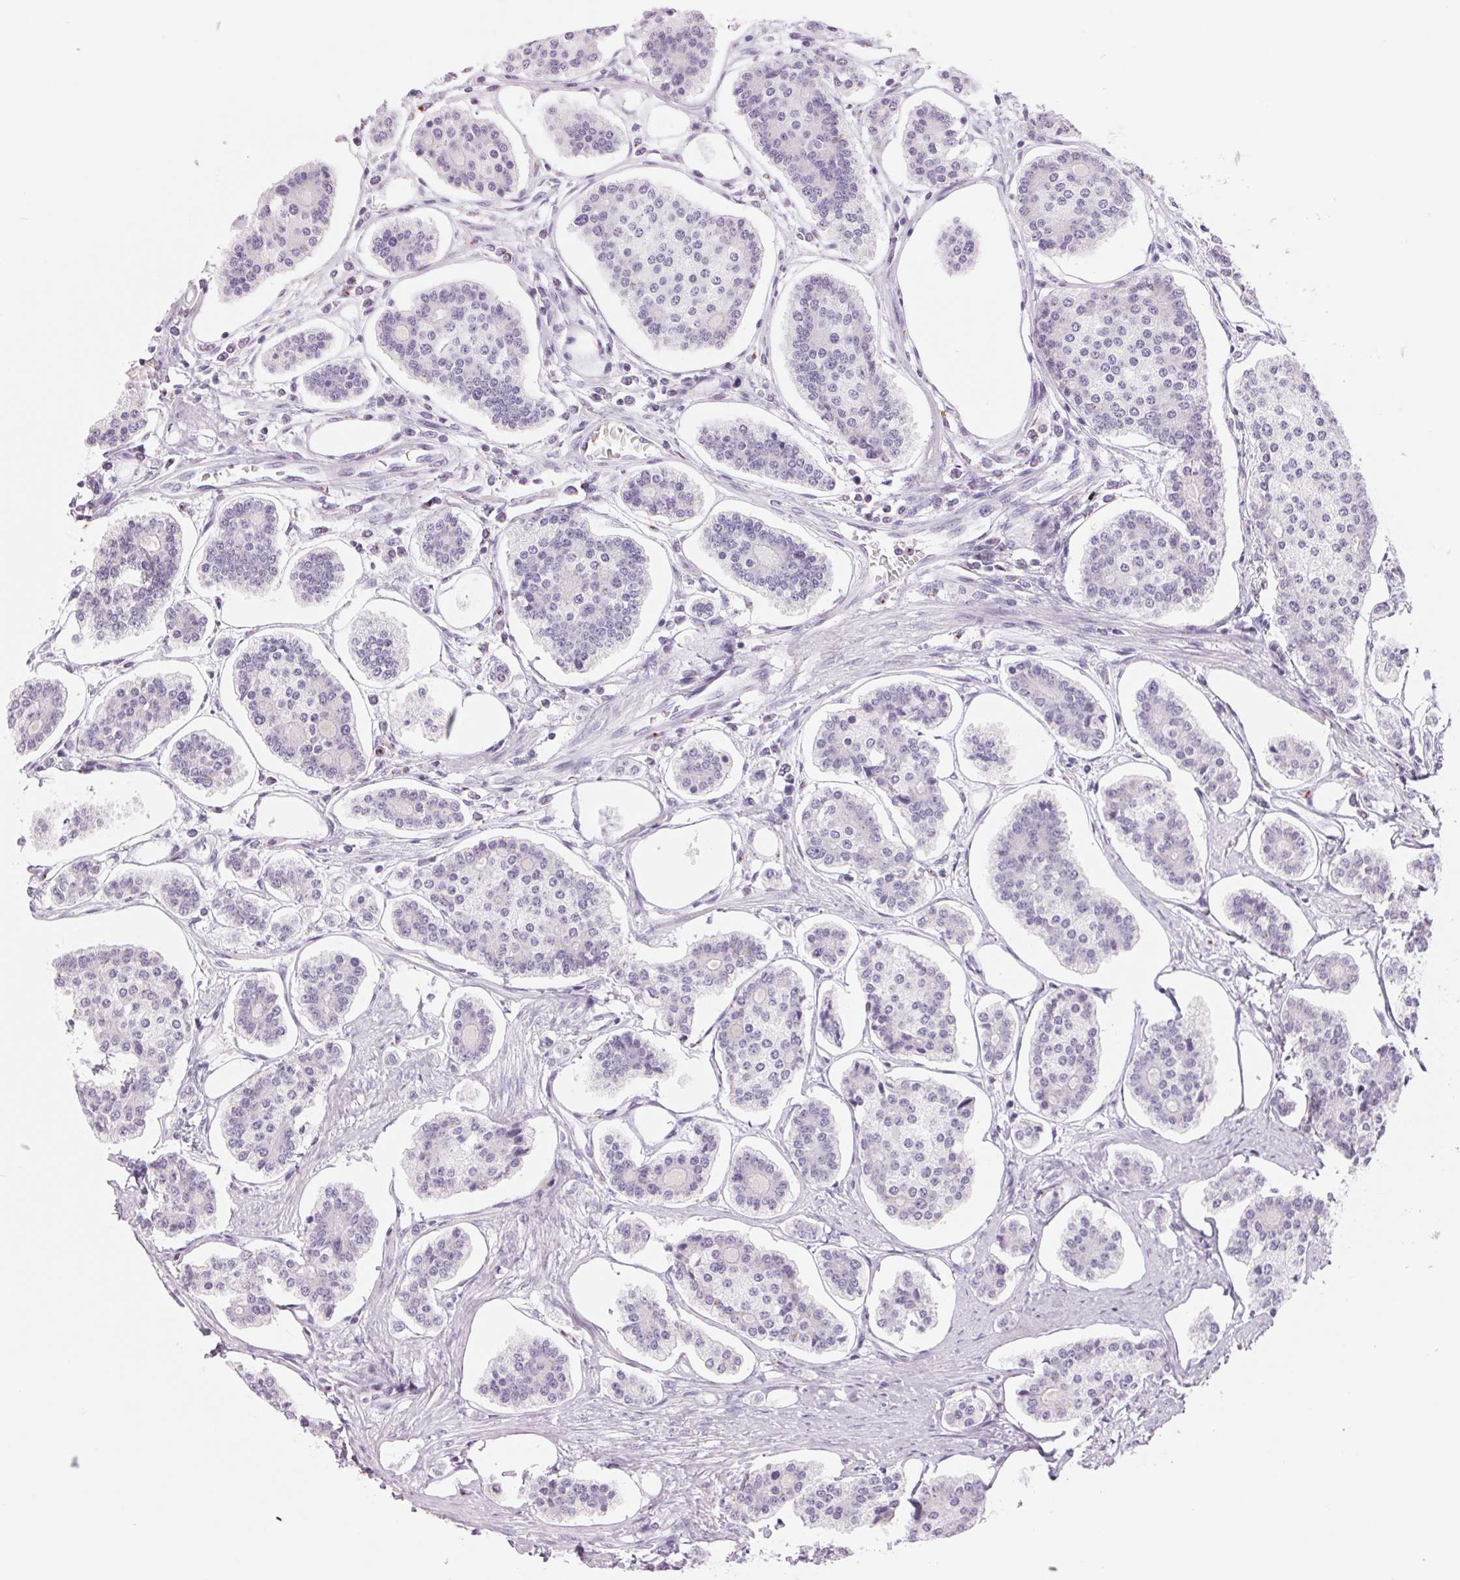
{"staining": {"intensity": "negative", "quantity": "none", "location": "none"}, "tissue": "carcinoid", "cell_type": "Tumor cells", "image_type": "cancer", "snomed": [{"axis": "morphology", "description": "Carcinoid, malignant, NOS"}, {"axis": "topography", "description": "Small intestine"}], "caption": "Histopathology image shows no significant protein positivity in tumor cells of malignant carcinoid.", "gene": "GALNT7", "patient": {"sex": "female", "age": 65}}